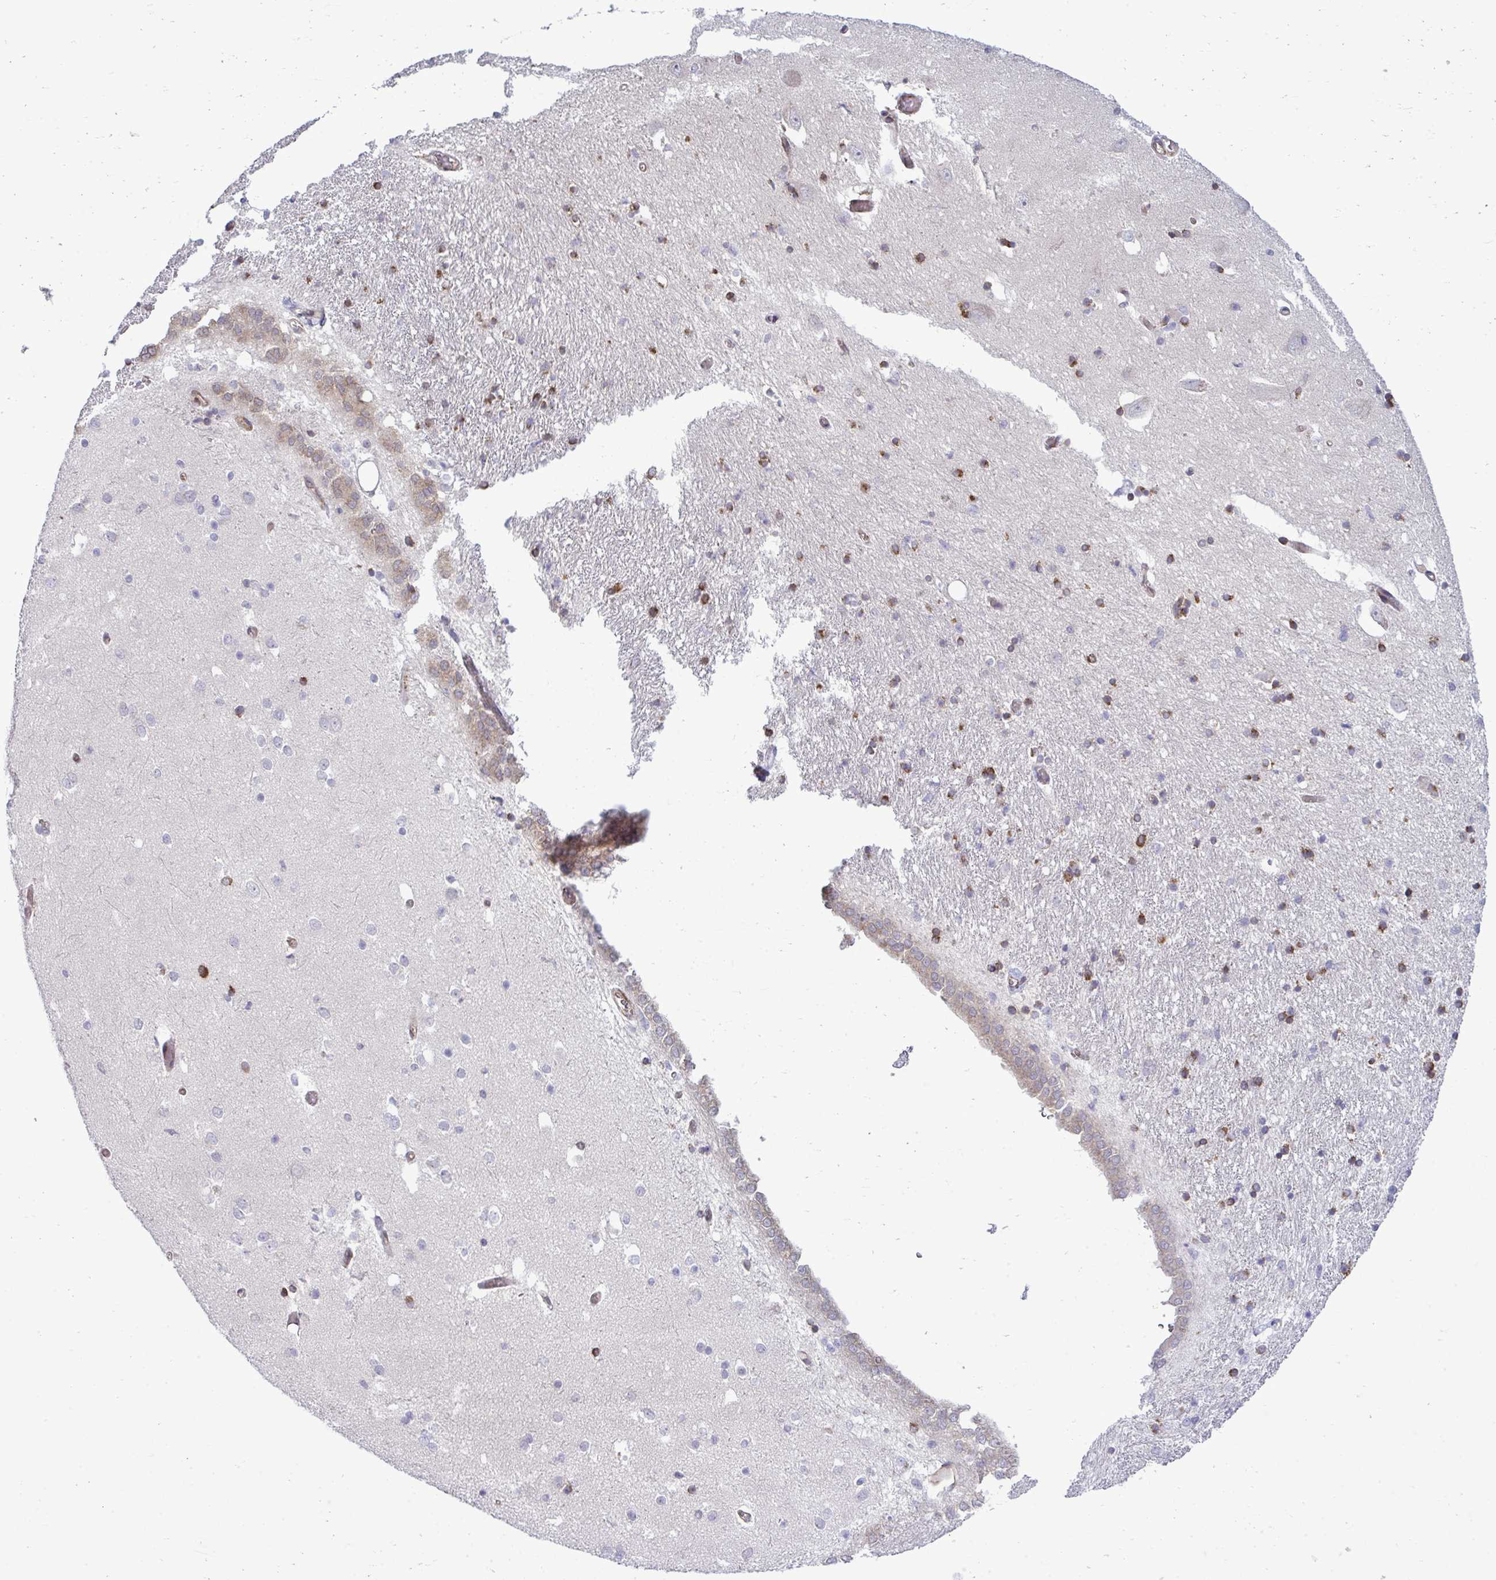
{"staining": {"intensity": "moderate", "quantity": "25%-75%", "location": "cytoplasmic/membranous"}, "tissue": "caudate", "cell_type": "Glial cells", "image_type": "normal", "snomed": [{"axis": "morphology", "description": "Normal tissue, NOS"}, {"axis": "topography", "description": "Lateral ventricle wall"}, {"axis": "topography", "description": "Hippocampus"}], "caption": "Glial cells reveal medium levels of moderate cytoplasmic/membranous positivity in about 25%-75% of cells in normal caudate. (brown staining indicates protein expression, while blue staining denotes nuclei).", "gene": "FUT10", "patient": {"sex": "female", "age": 63}}